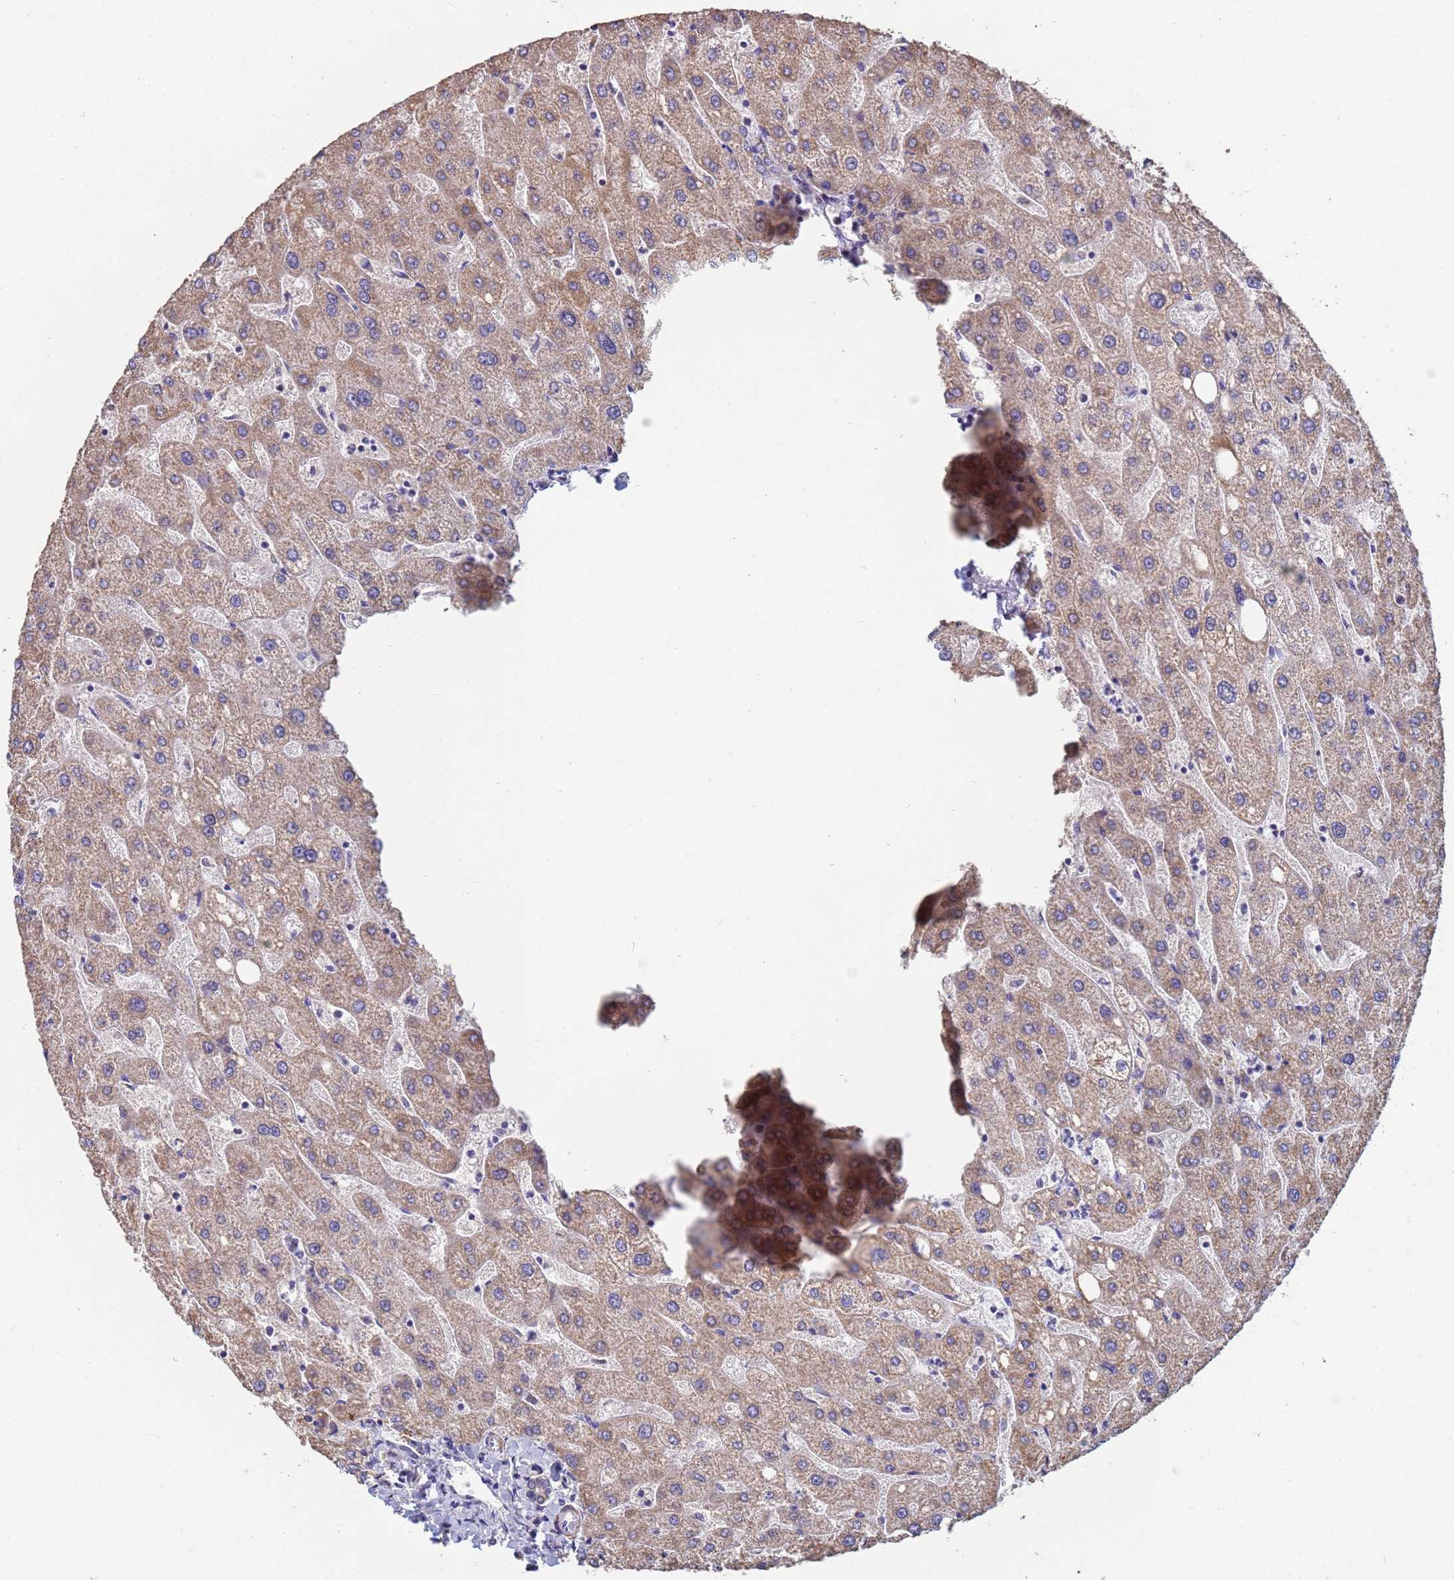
{"staining": {"intensity": "negative", "quantity": "none", "location": "none"}, "tissue": "liver", "cell_type": "Cholangiocytes", "image_type": "normal", "snomed": [{"axis": "morphology", "description": "Normal tissue, NOS"}, {"axis": "topography", "description": "Liver"}], "caption": "Human liver stained for a protein using IHC demonstrates no staining in cholangiocytes.", "gene": "UQCRHL", "patient": {"sex": "male", "age": 67}}